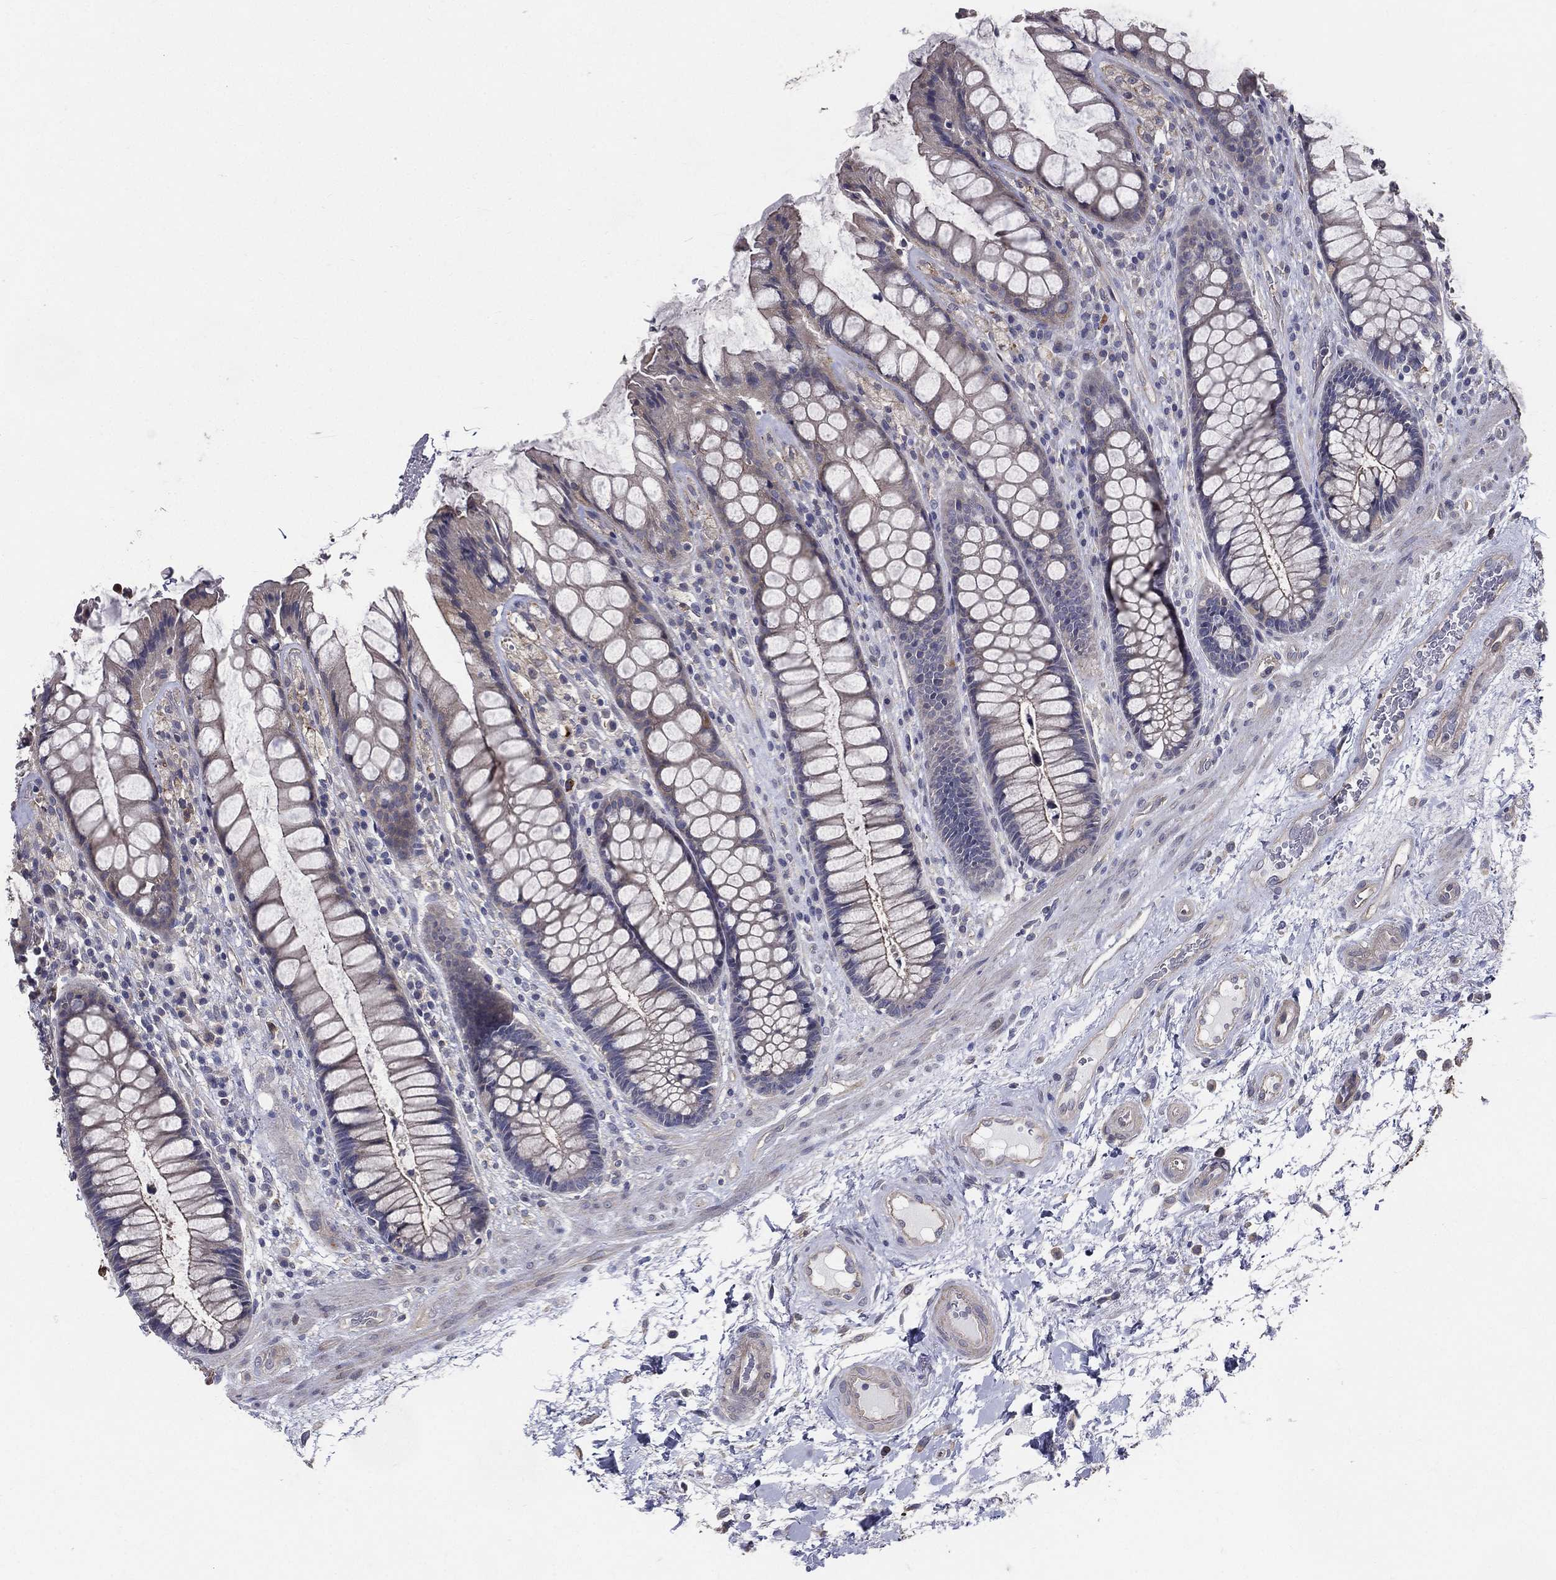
{"staining": {"intensity": "strong", "quantity": "<25%", "location": "cytoplasmic/membranous"}, "tissue": "rectum", "cell_type": "Glandular cells", "image_type": "normal", "snomed": [{"axis": "morphology", "description": "Normal tissue, NOS"}, {"axis": "topography", "description": "Rectum"}], "caption": "High-magnification brightfield microscopy of normal rectum stained with DAB (brown) and counterstained with hematoxylin (blue). glandular cells exhibit strong cytoplasmic/membranous expression is seen in about<25% of cells. (Stains: DAB (3,3'-diaminobenzidine) in brown, nuclei in blue, Microscopy: brightfield microscopy at high magnification).", "gene": "SERPINB2", "patient": {"sex": "female", "age": 58}}